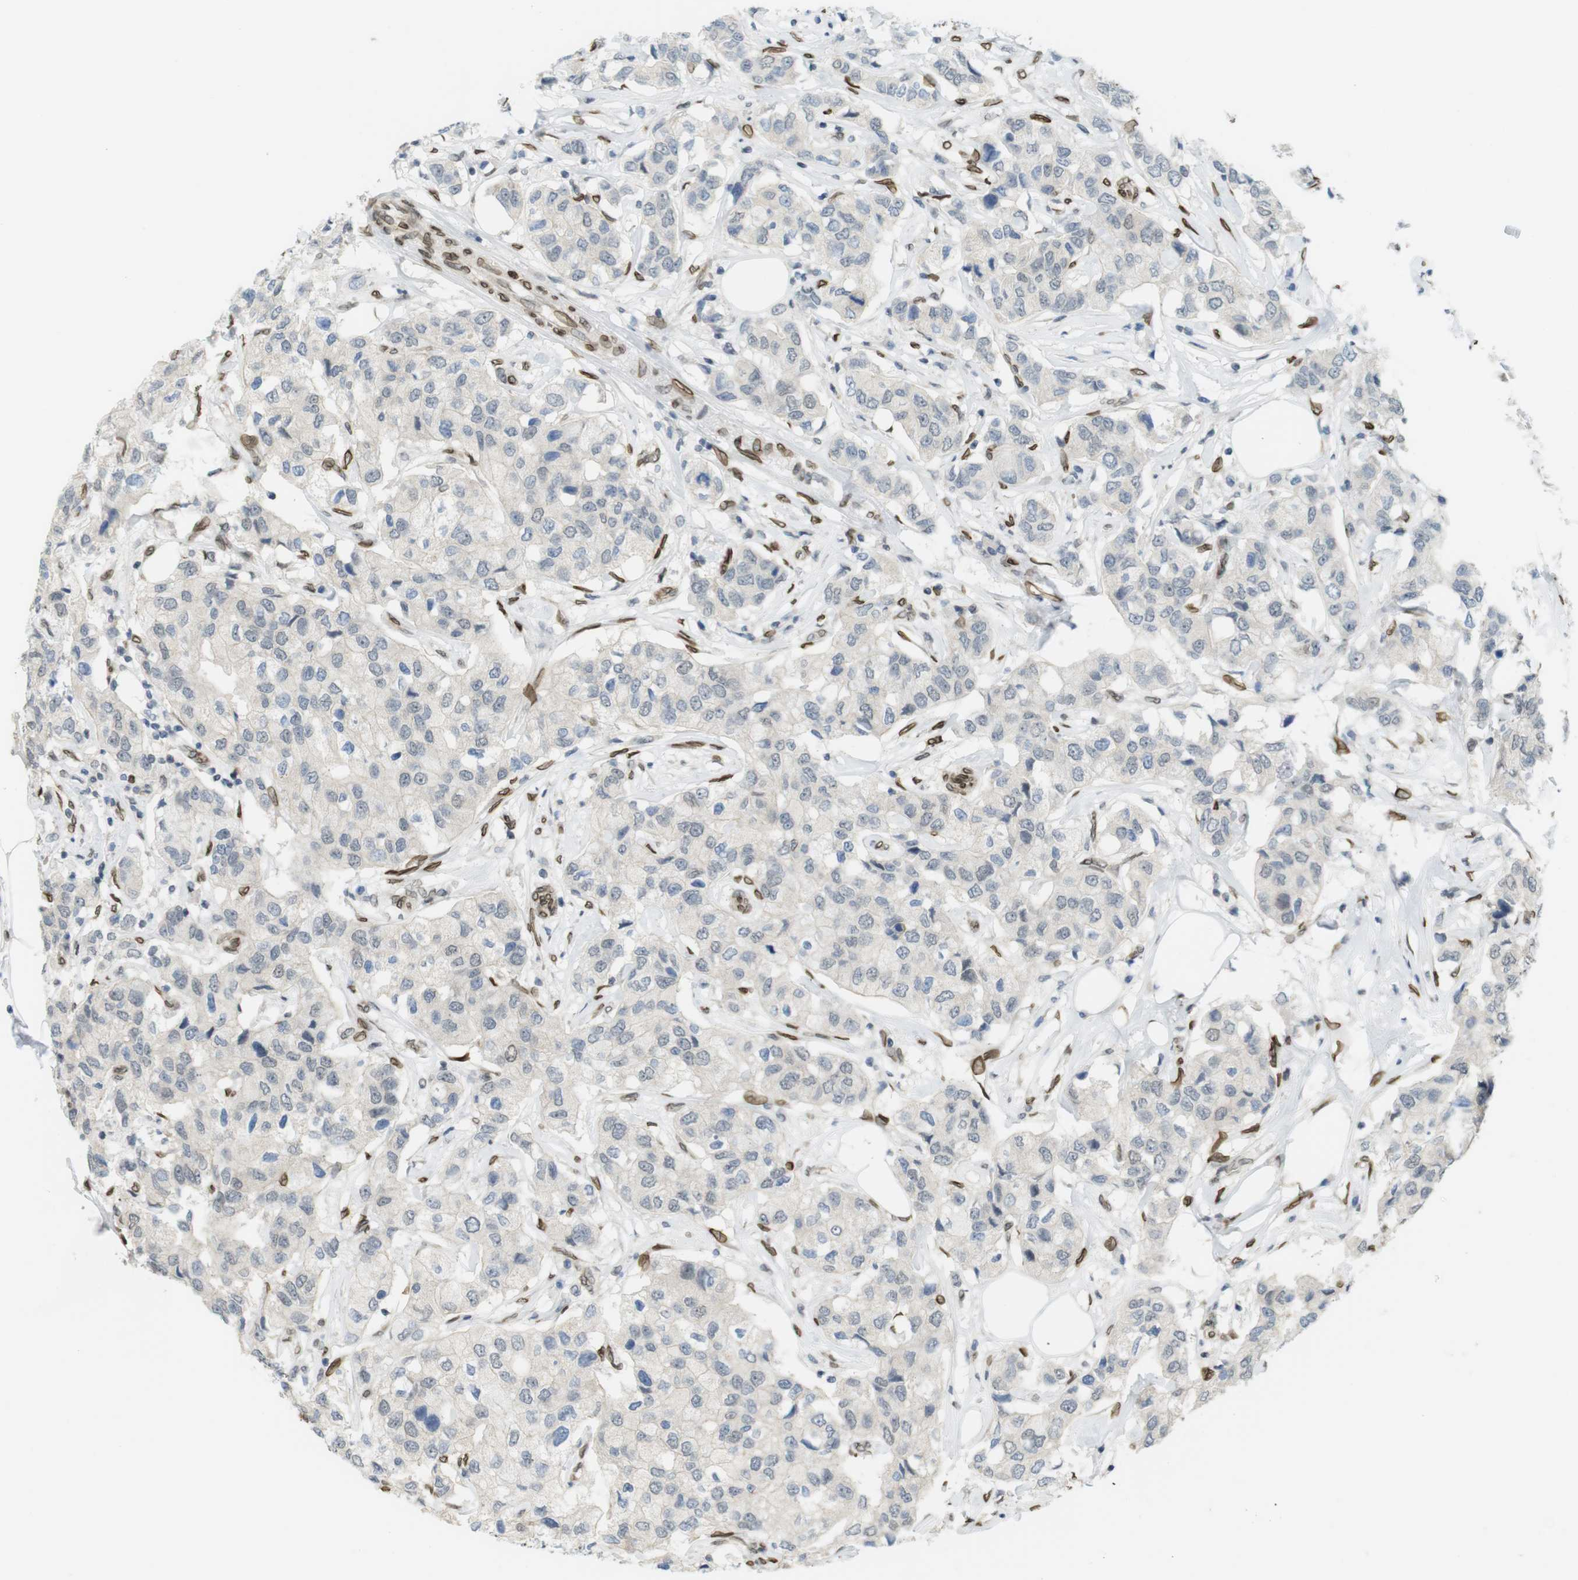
{"staining": {"intensity": "weak", "quantity": "<25%", "location": "nuclear"}, "tissue": "breast cancer", "cell_type": "Tumor cells", "image_type": "cancer", "snomed": [{"axis": "morphology", "description": "Duct carcinoma"}, {"axis": "topography", "description": "Breast"}], "caption": "Immunohistochemical staining of breast invasive ductal carcinoma reveals no significant expression in tumor cells.", "gene": "ARL6IP6", "patient": {"sex": "female", "age": 80}}